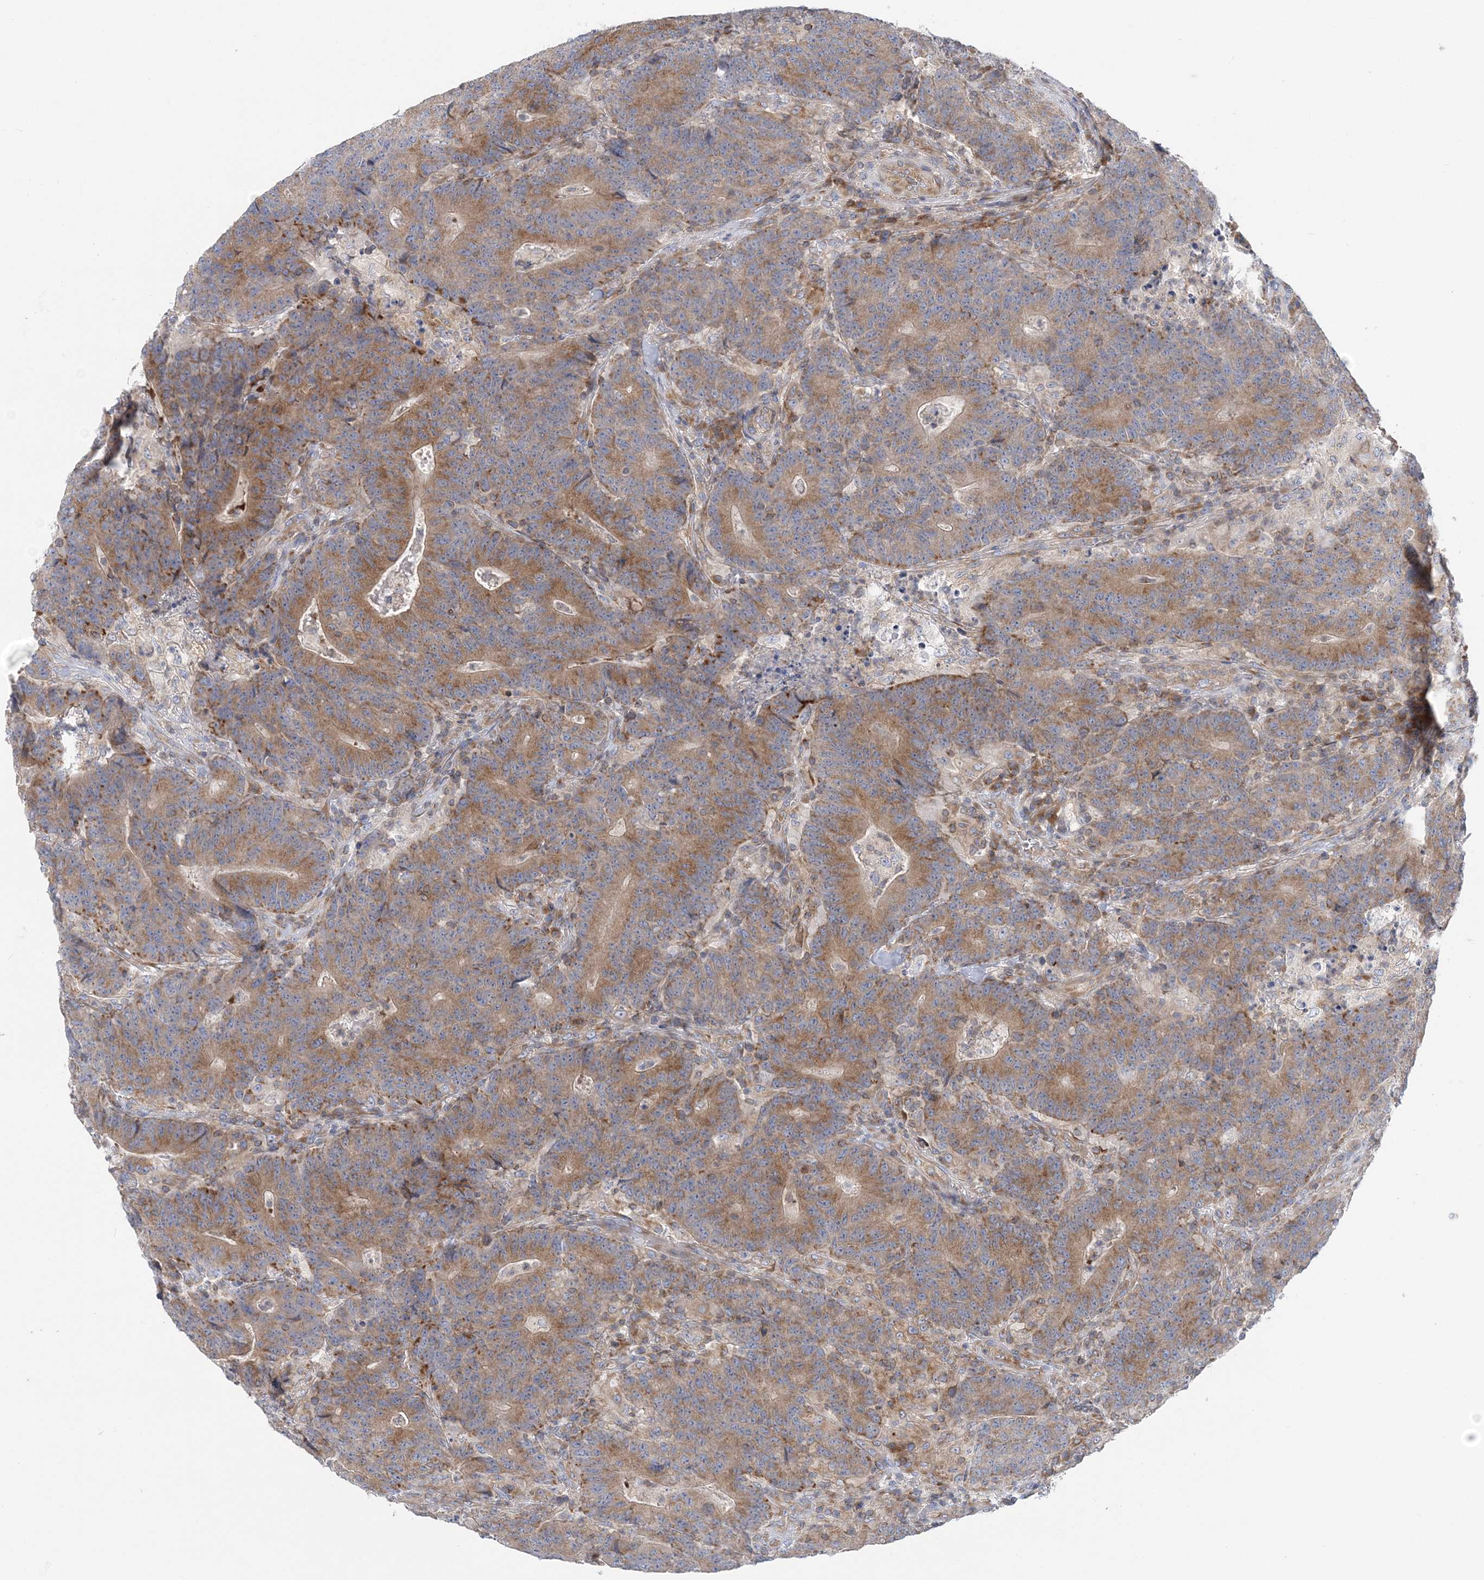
{"staining": {"intensity": "moderate", "quantity": ">75%", "location": "cytoplasmic/membranous"}, "tissue": "colorectal cancer", "cell_type": "Tumor cells", "image_type": "cancer", "snomed": [{"axis": "morphology", "description": "Normal tissue, NOS"}, {"axis": "morphology", "description": "Adenocarcinoma, NOS"}, {"axis": "topography", "description": "Colon"}], "caption": "This micrograph displays immunohistochemistry (IHC) staining of human colorectal cancer (adenocarcinoma), with medium moderate cytoplasmic/membranous positivity in about >75% of tumor cells.", "gene": "FAM114A2", "patient": {"sex": "female", "age": 75}}